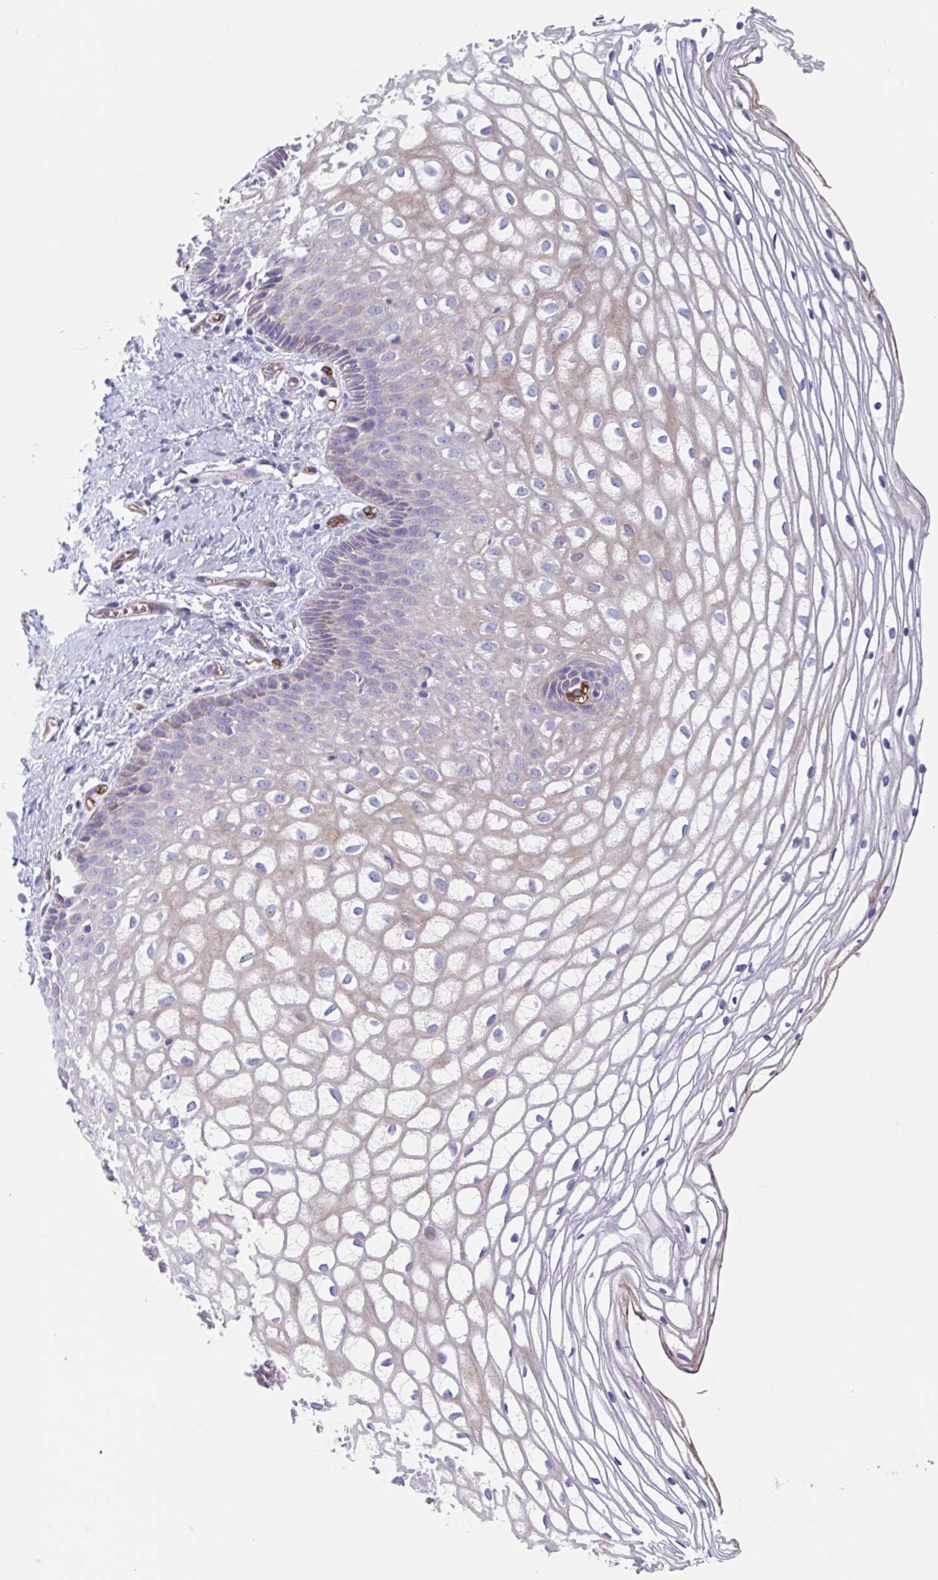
{"staining": {"intensity": "negative", "quantity": "none", "location": "none"}, "tissue": "cervix", "cell_type": "Glandular cells", "image_type": "normal", "snomed": [{"axis": "morphology", "description": "Normal tissue, NOS"}, {"axis": "topography", "description": "Cervix"}], "caption": "Photomicrograph shows no protein expression in glandular cells of normal cervix. (DAB (3,3'-diaminobenzidine) immunohistochemistry (IHC) visualized using brightfield microscopy, high magnification).", "gene": "EHD4", "patient": {"sex": "female", "age": 36}}